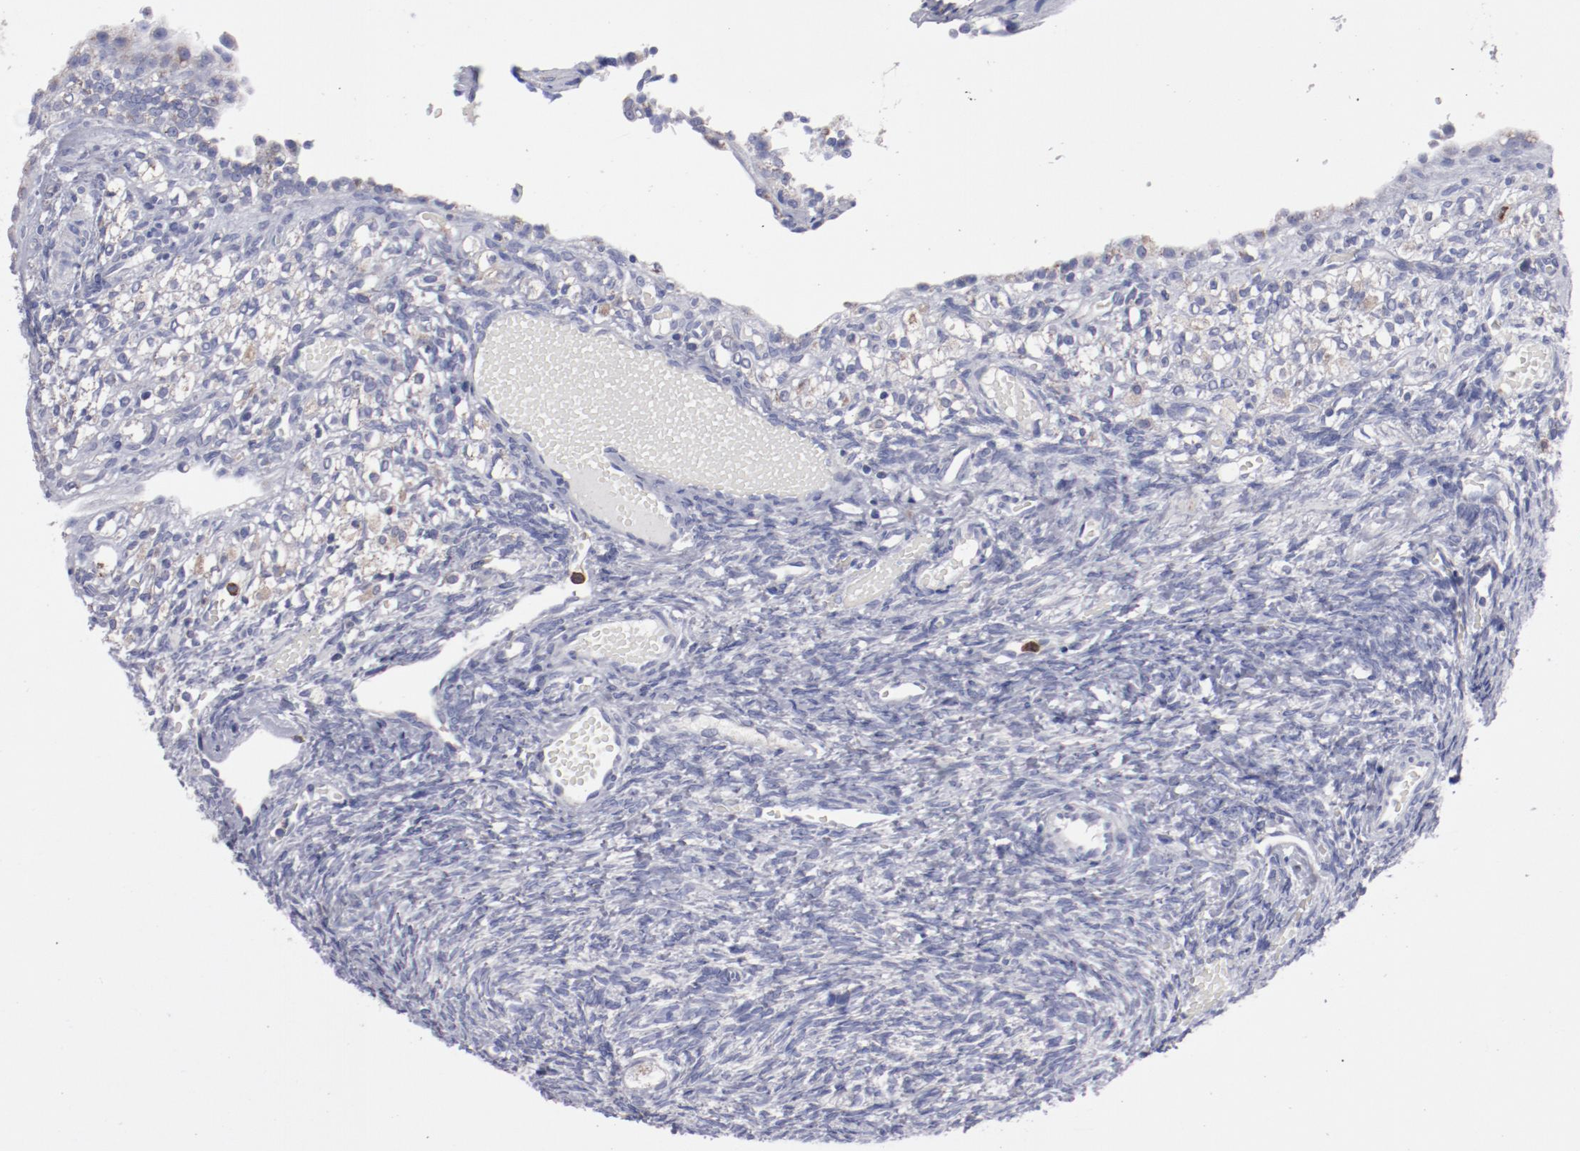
{"staining": {"intensity": "weak", "quantity": ">75%", "location": "cytoplasmic/membranous"}, "tissue": "ovary", "cell_type": "Follicle cells", "image_type": "normal", "snomed": [{"axis": "morphology", "description": "Normal tissue, NOS"}, {"axis": "topography", "description": "Ovary"}], "caption": "There is low levels of weak cytoplasmic/membranous staining in follicle cells of normal ovary, as demonstrated by immunohistochemical staining (brown color).", "gene": "FGR", "patient": {"sex": "female", "age": 35}}